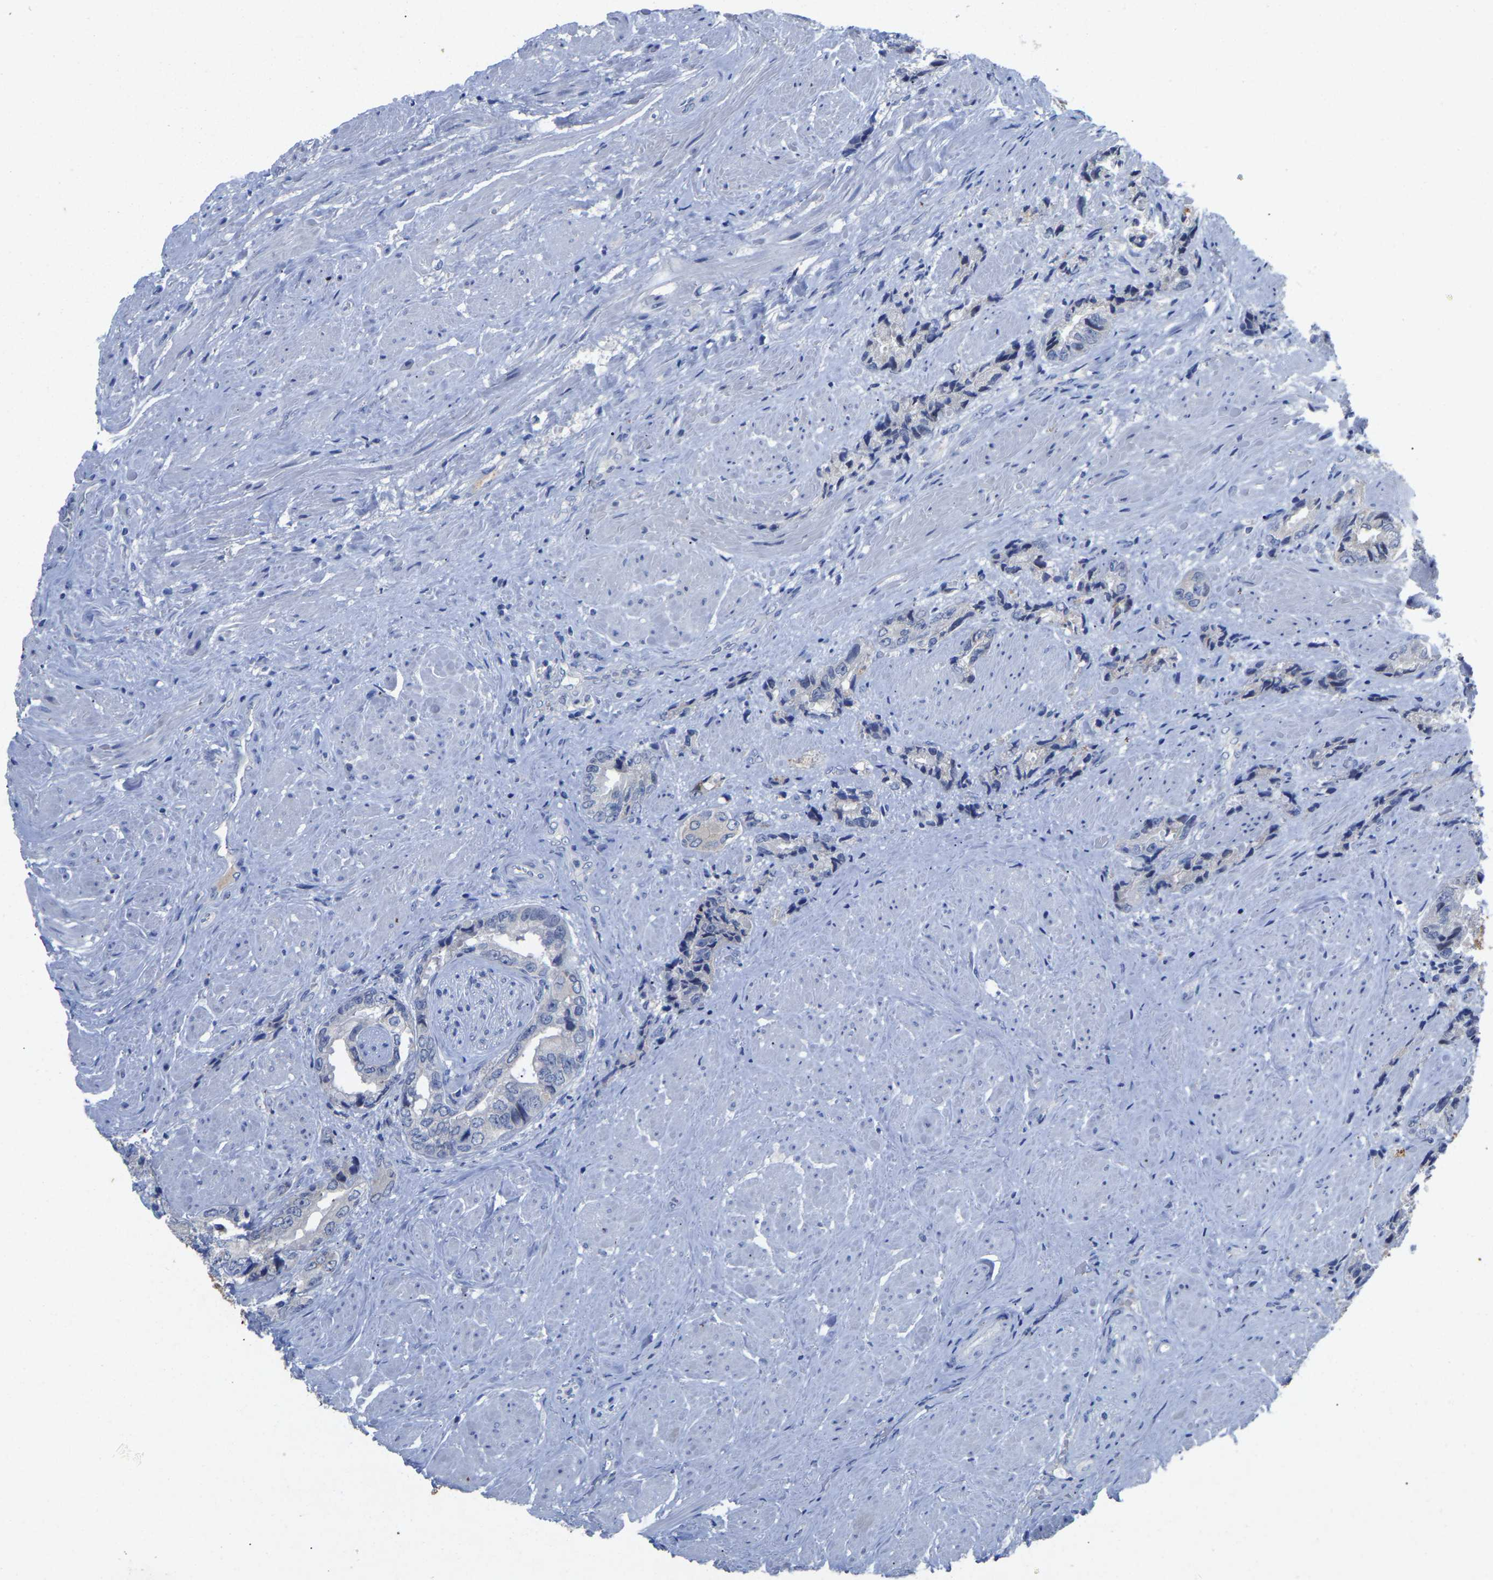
{"staining": {"intensity": "negative", "quantity": "none", "location": "none"}, "tissue": "prostate cancer", "cell_type": "Tumor cells", "image_type": "cancer", "snomed": [{"axis": "morphology", "description": "Adenocarcinoma, High grade"}, {"axis": "topography", "description": "Prostate"}], "caption": "There is no significant staining in tumor cells of prostate adenocarcinoma (high-grade). The staining is performed using DAB (3,3'-diaminobenzidine) brown chromogen with nuclei counter-stained in using hematoxylin.", "gene": "SMPD2", "patient": {"sex": "male", "age": 61}}